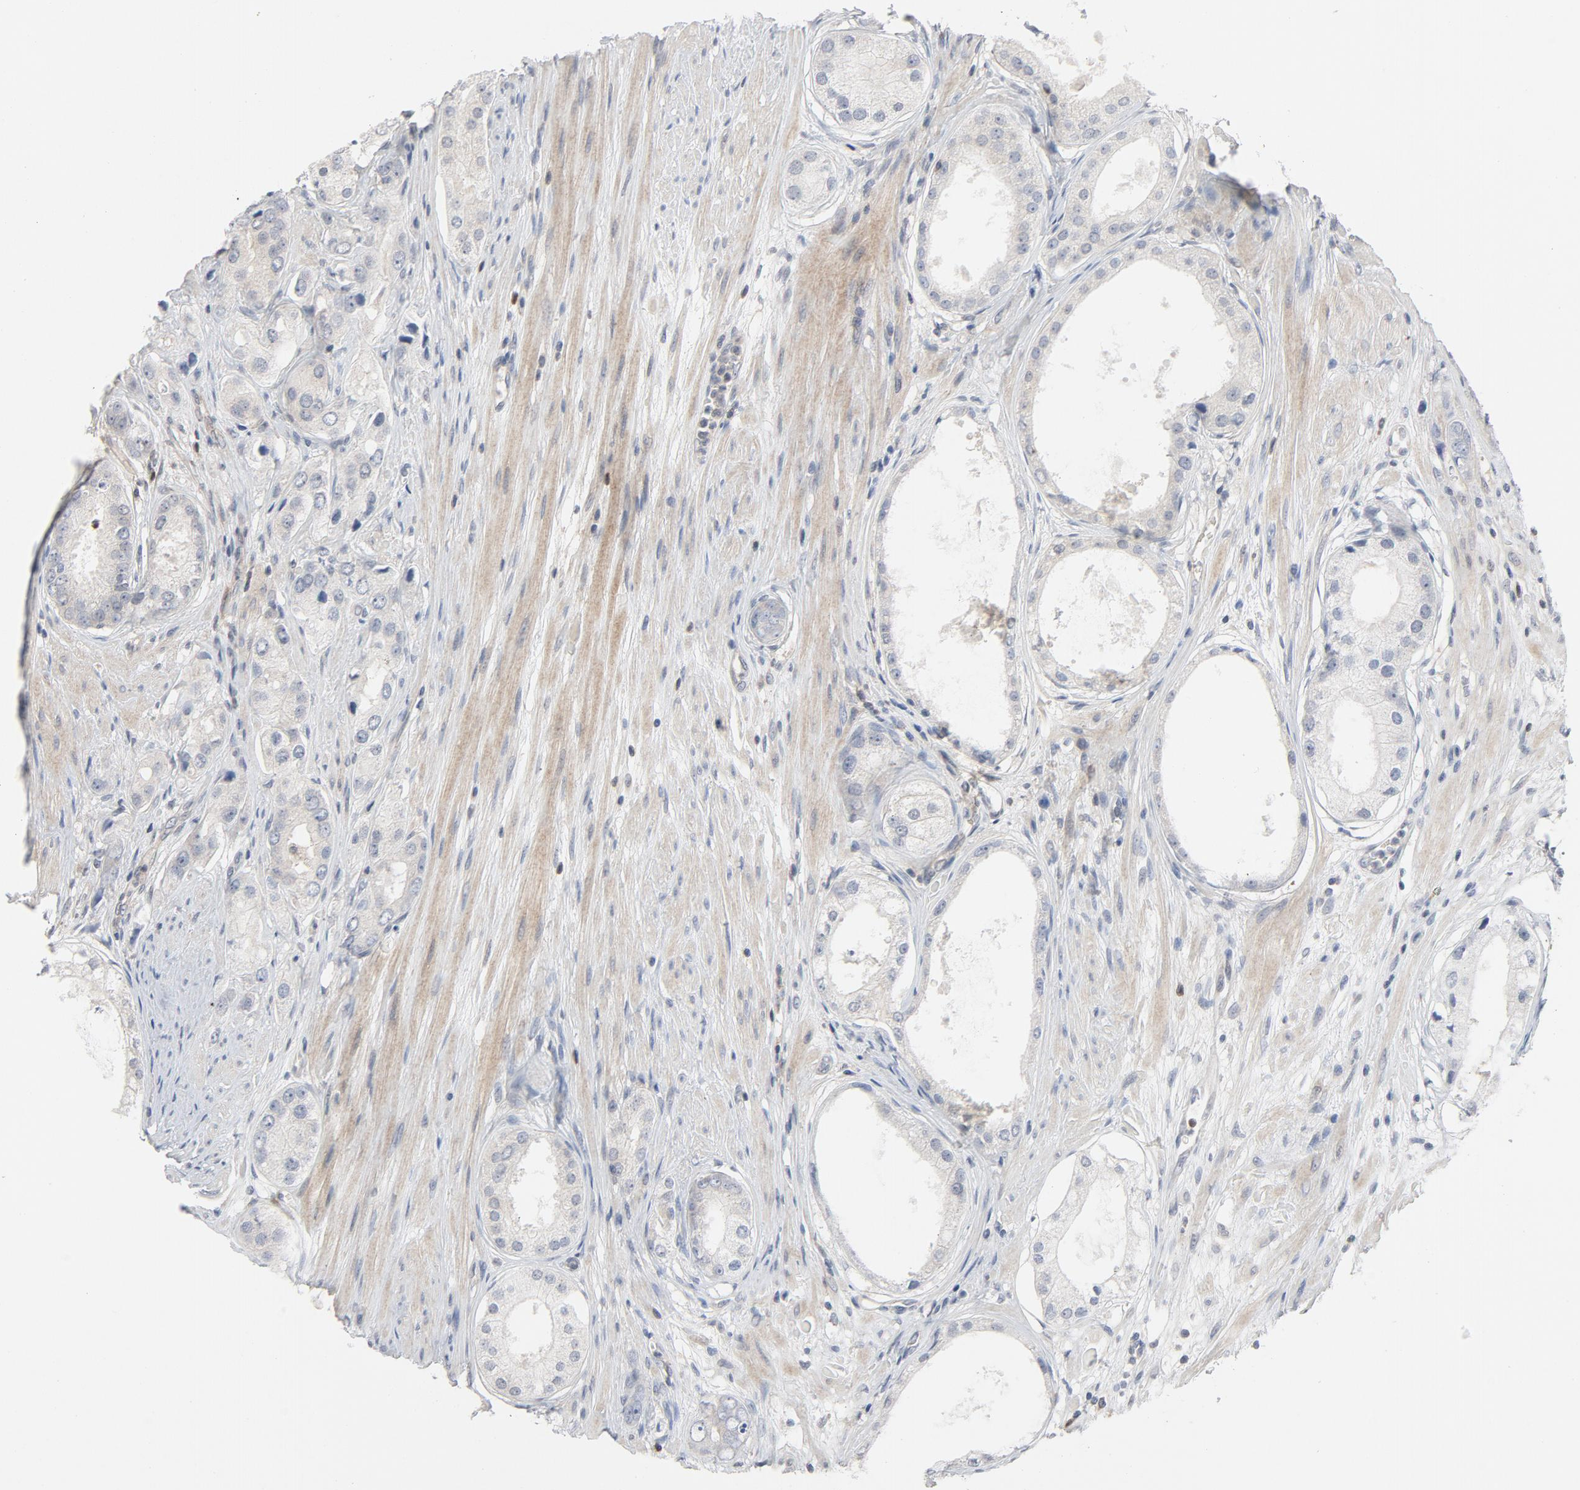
{"staining": {"intensity": "negative", "quantity": "none", "location": "none"}, "tissue": "prostate cancer", "cell_type": "Tumor cells", "image_type": "cancer", "snomed": [{"axis": "morphology", "description": "Adenocarcinoma, Medium grade"}, {"axis": "topography", "description": "Prostate"}], "caption": "IHC image of neoplastic tissue: human prostate adenocarcinoma (medium-grade) stained with DAB (3,3'-diaminobenzidine) demonstrates no significant protein staining in tumor cells.", "gene": "TRADD", "patient": {"sex": "male", "age": 53}}